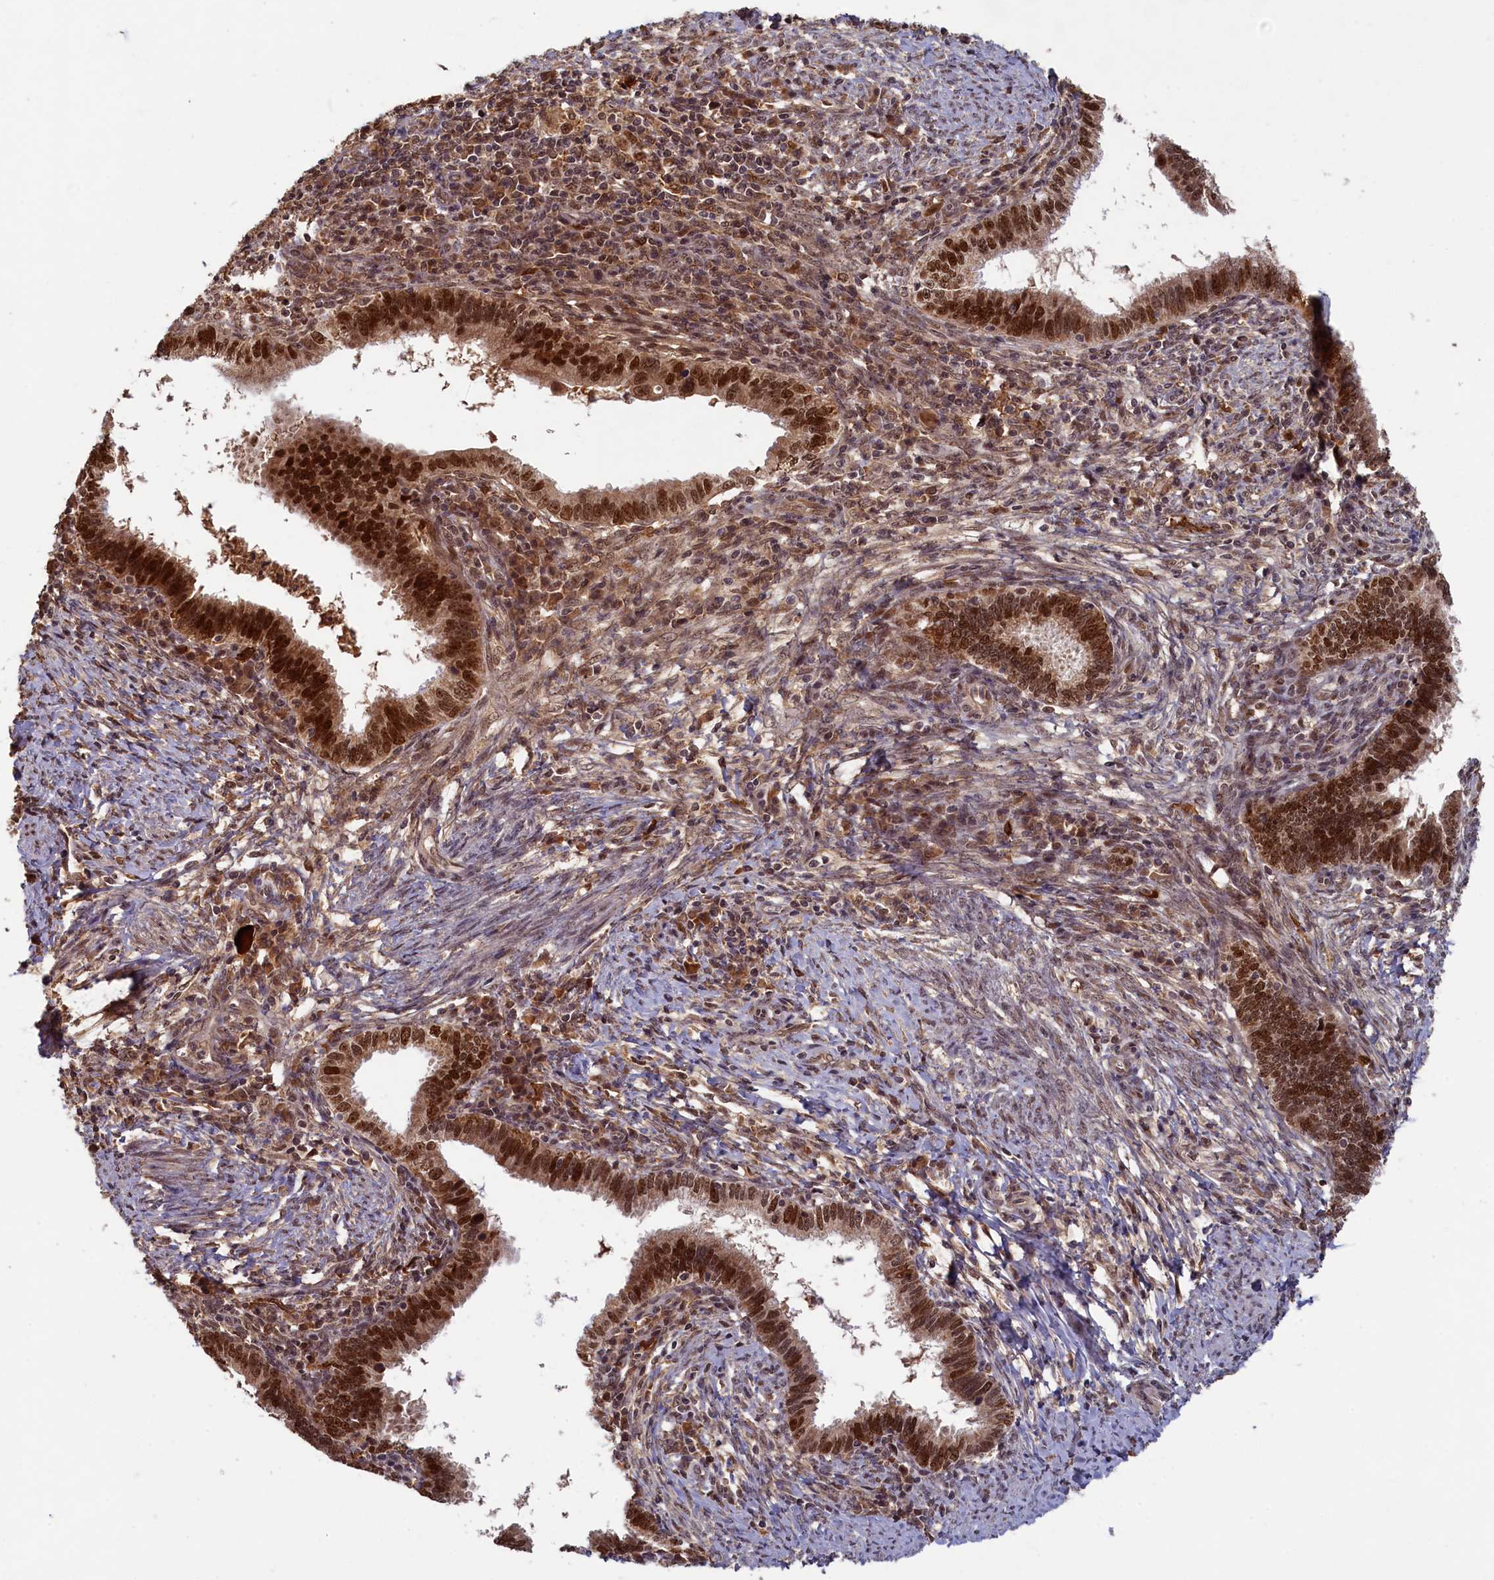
{"staining": {"intensity": "strong", "quantity": ">75%", "location": "nuclear"}, "tissue": "cervical cancer", "cell_type": "Tumor cells", "image_type": "cancer", "snomed": [{"axis": "morphology", "description": "Adenocarcinoma, NOS"}, {"axis": "topography", "description": "Cervix"}], "caption": "Protein expression analysis of cervical cancer (adenocarcinoma) shows strong nuclear positivity in about >75% of tumor cells. The staining was performed using DAB to visualize the protein expression in brown, while the nuclei were stained in blue with hematoxylin (Magnification: 20x).", "gene": "BRCA1", "patient": {"sex": "female", "age": 36}}